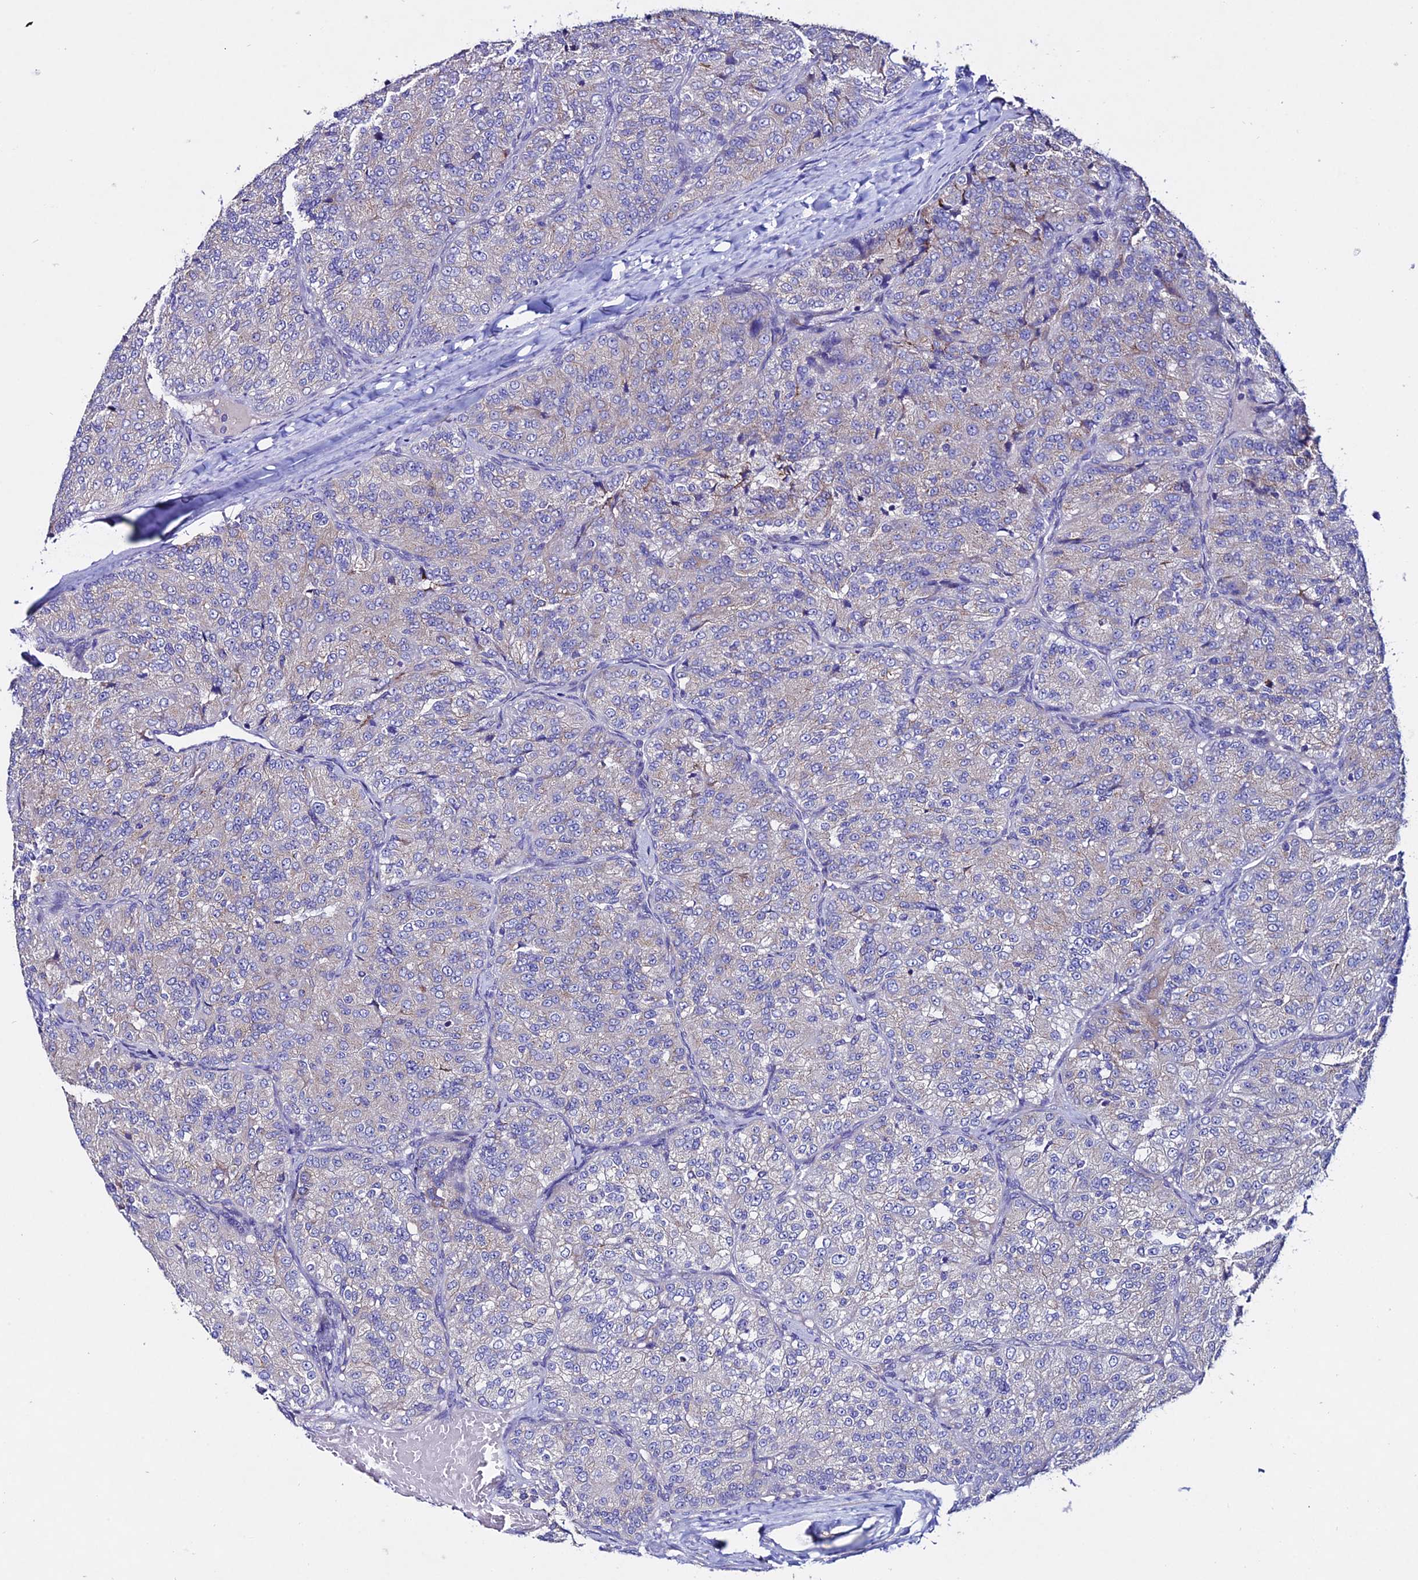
{"staining": {"intensity": "weak", "quantity": "<25%", "location": "cytoplasmic/membranous"}, "tissue": "renal cancer", "cell_type": "Tumor cells", "image_type": "cancer", "snomed": [{"axis": "morphology", "description": "Adenocarcinoma, NOS"}, {"axis": "topography", "description": "Kidney"}], "caption": "Immunohistochemical staining of human adenocarcinoma (renal) reveals no significant positivity in tumor cells.", "gene": "OR51Q1", "patient": {"sex": "female", "age": 63}}